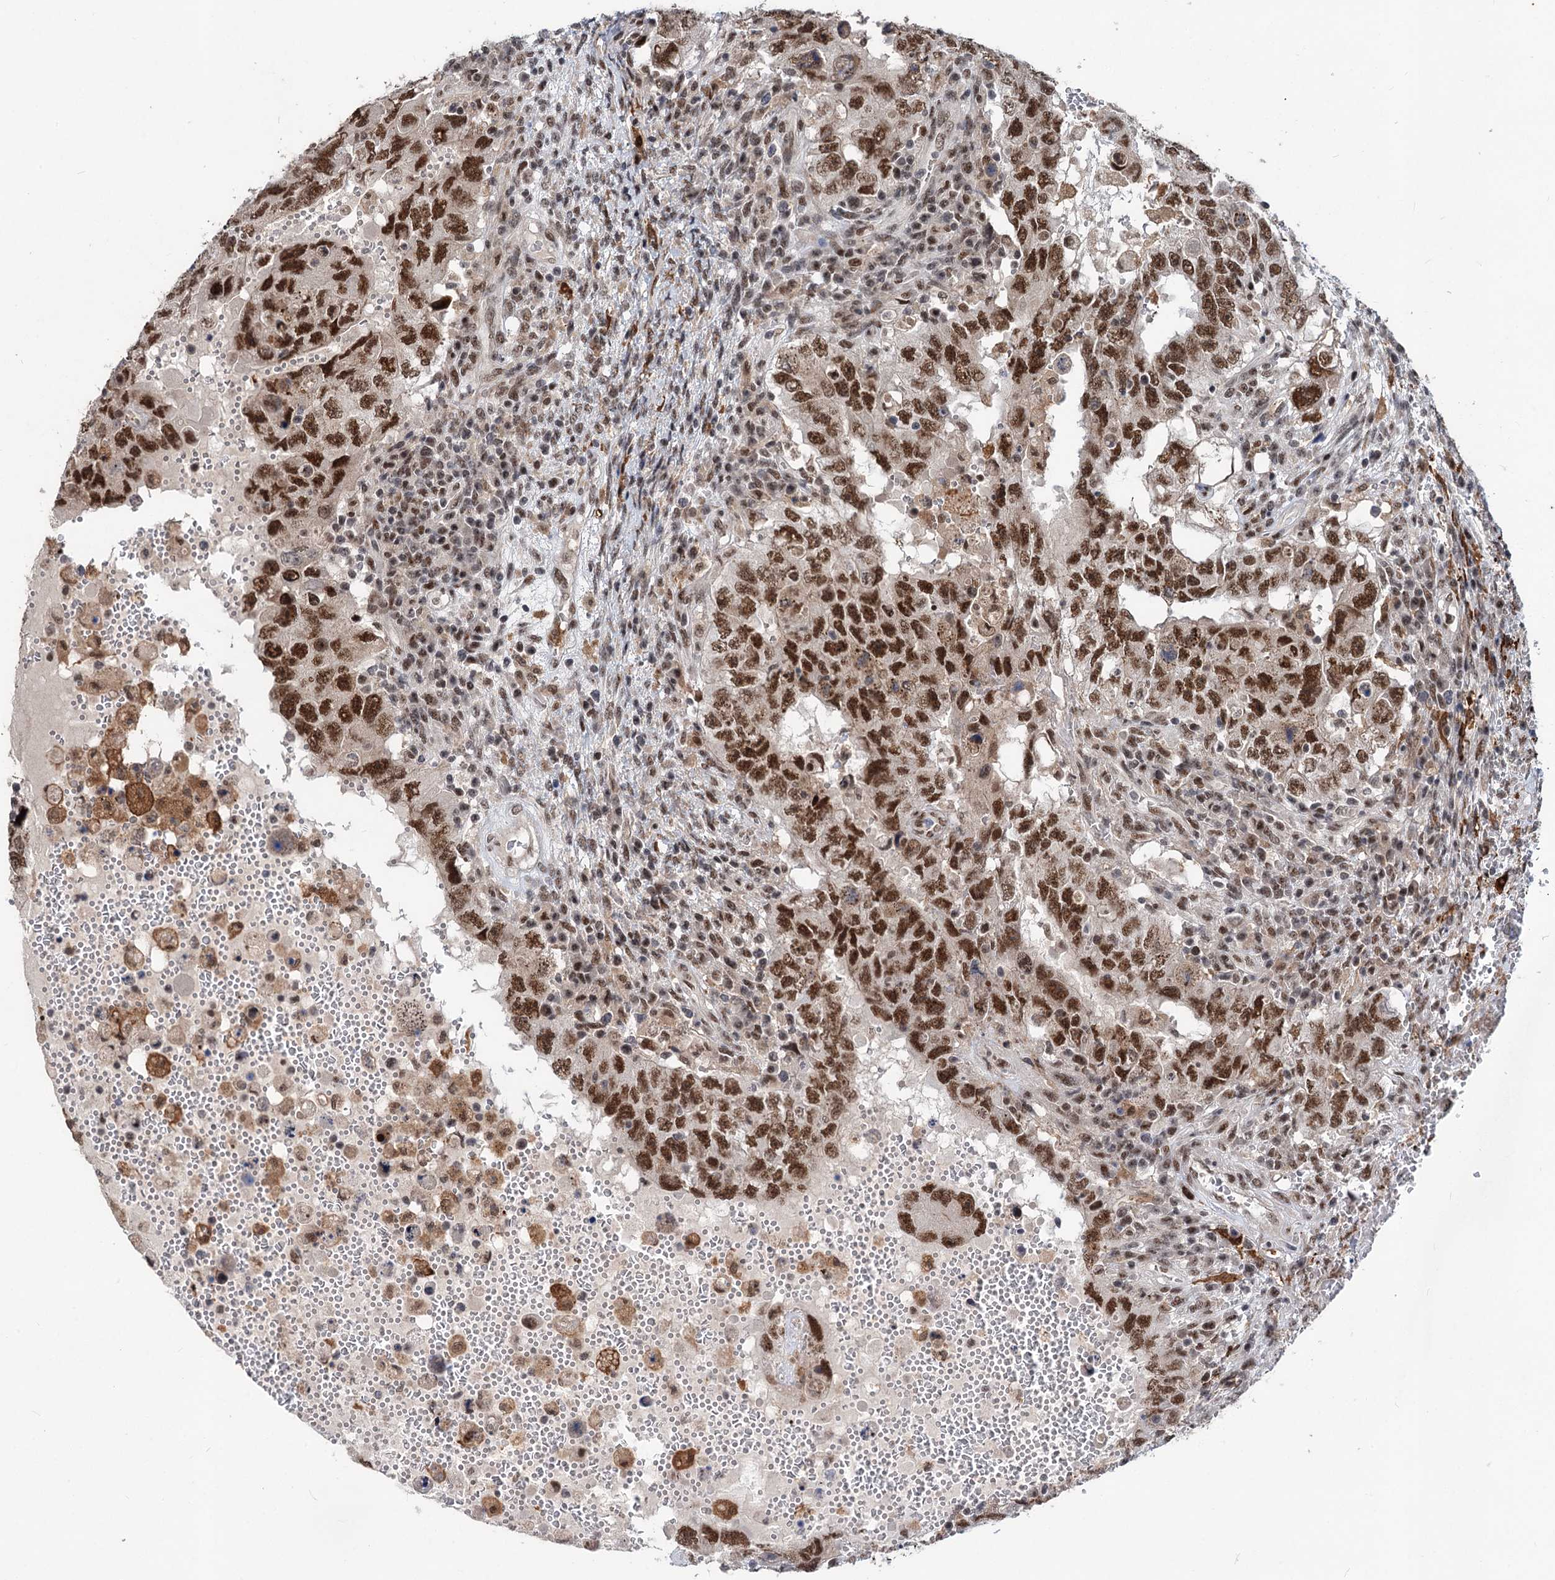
{"staining": {"intensity": "moderate", "quantity": ">75%", "location": "nuclear"}, "tissue": "testis cancer", "cell_type": "Tumor cells", "image_type": "cancer", "snomed": [{"axis": "morphology", "description": "Carcinoma, Embryonal, NOS"}, {"axis": "topography", "description": "Testis"}], "caption": "Testis cancer was stained to show a protein in brown. There is medium levels of moderate nuclear positivity in about >75% of tumor cells.", "gene": "PHF8", "patient": {"sex": "male", "age": 26}}